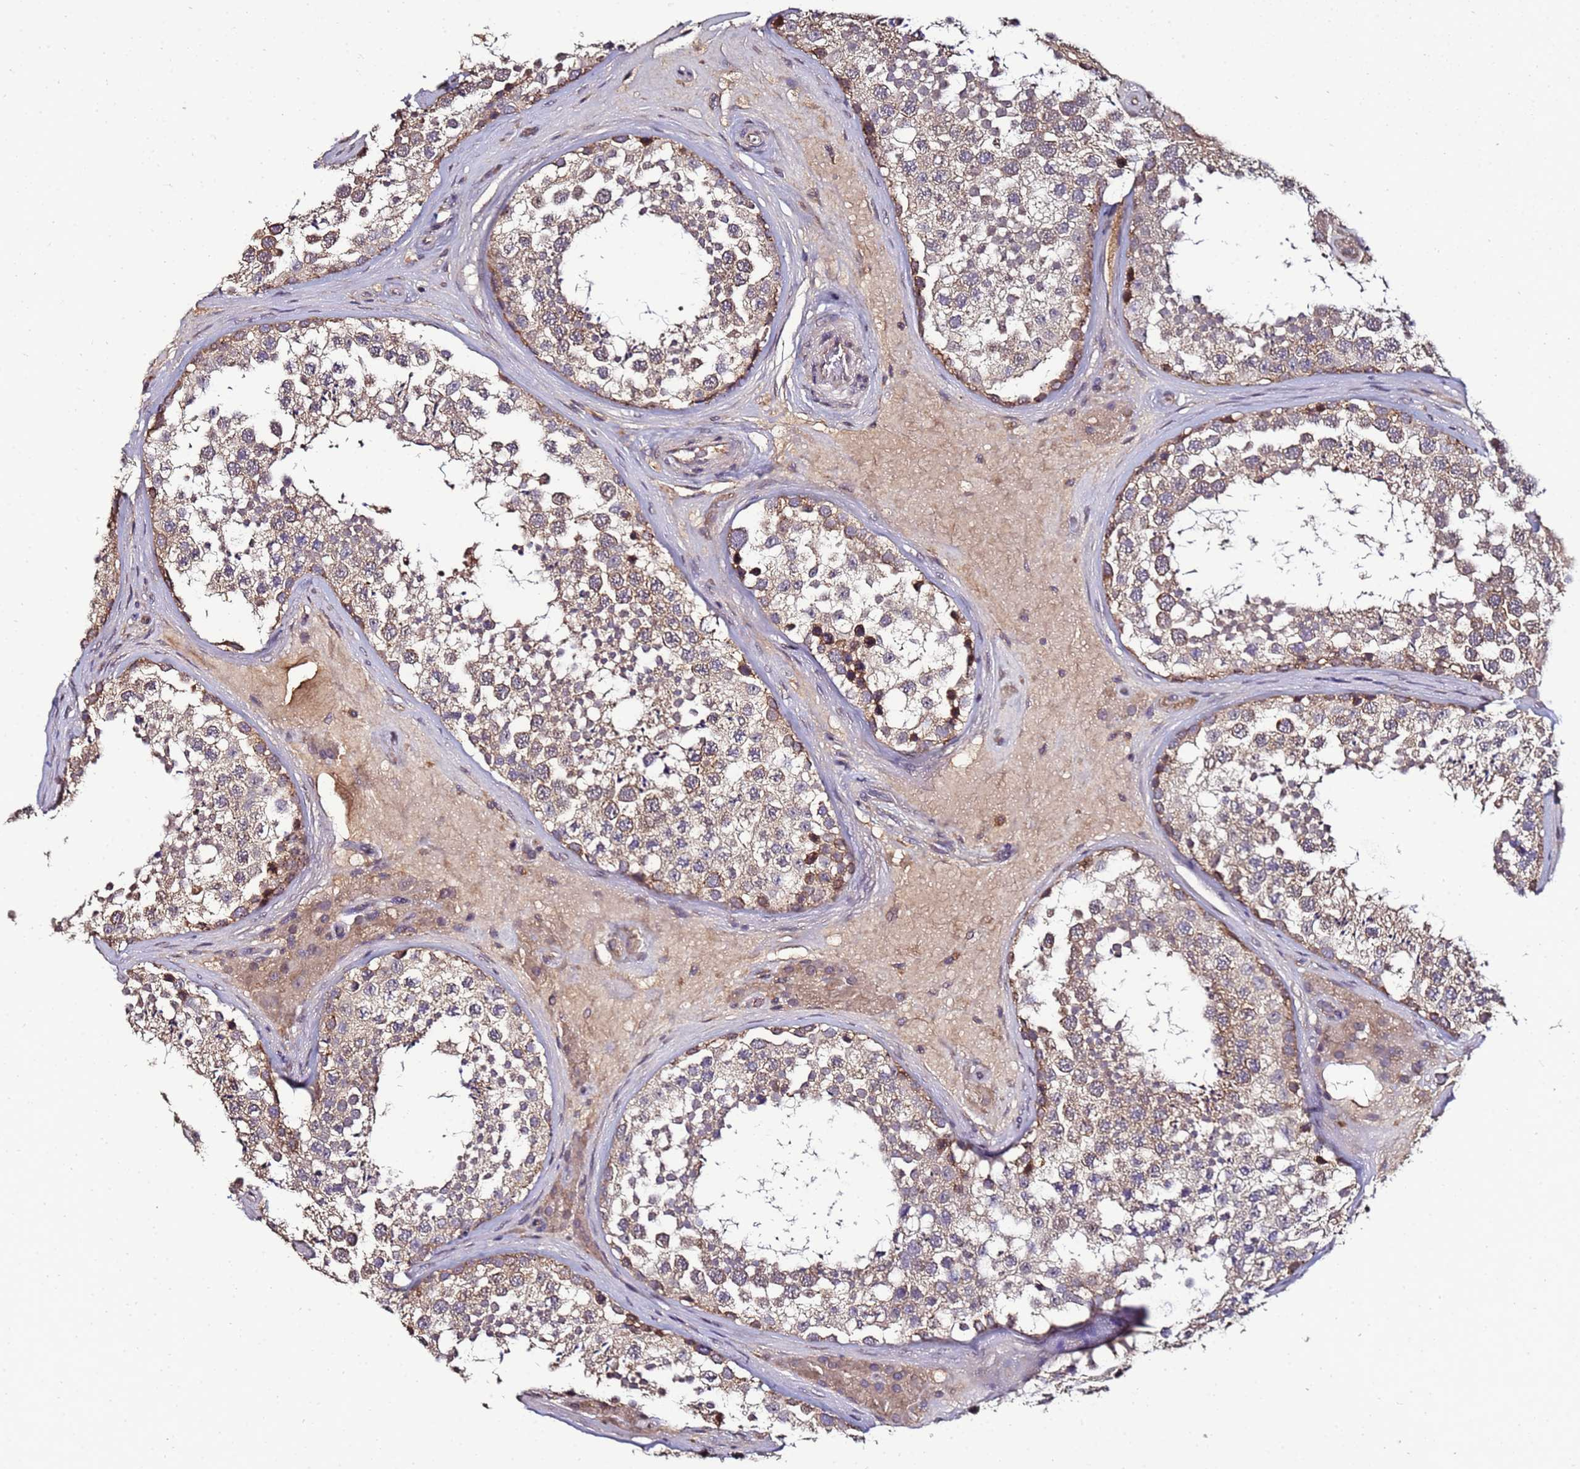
{"staining": {"intensity": "moderate", "quantity": ">75%", "location": "cytoplasmic/membranous"}, "tissue": "testis", "cell_type": "Cells in seminiferous ducts", "image_type": "normal", "snomed": [{"axis": "morphology", "description": "Normal tissue, NOS"}, {"axis": "topography", "description": "Testis"}], "caption": "This image displays normal testis stained with IHC to label a protein in brown. The cytoplasmic/membranous of cells in seminiferous ducts show moderate positivity for the protein. Nuclei are counter-stained blue.", "gene": "ANKRD17", "patient": {"sex": "male", "age": 46}}